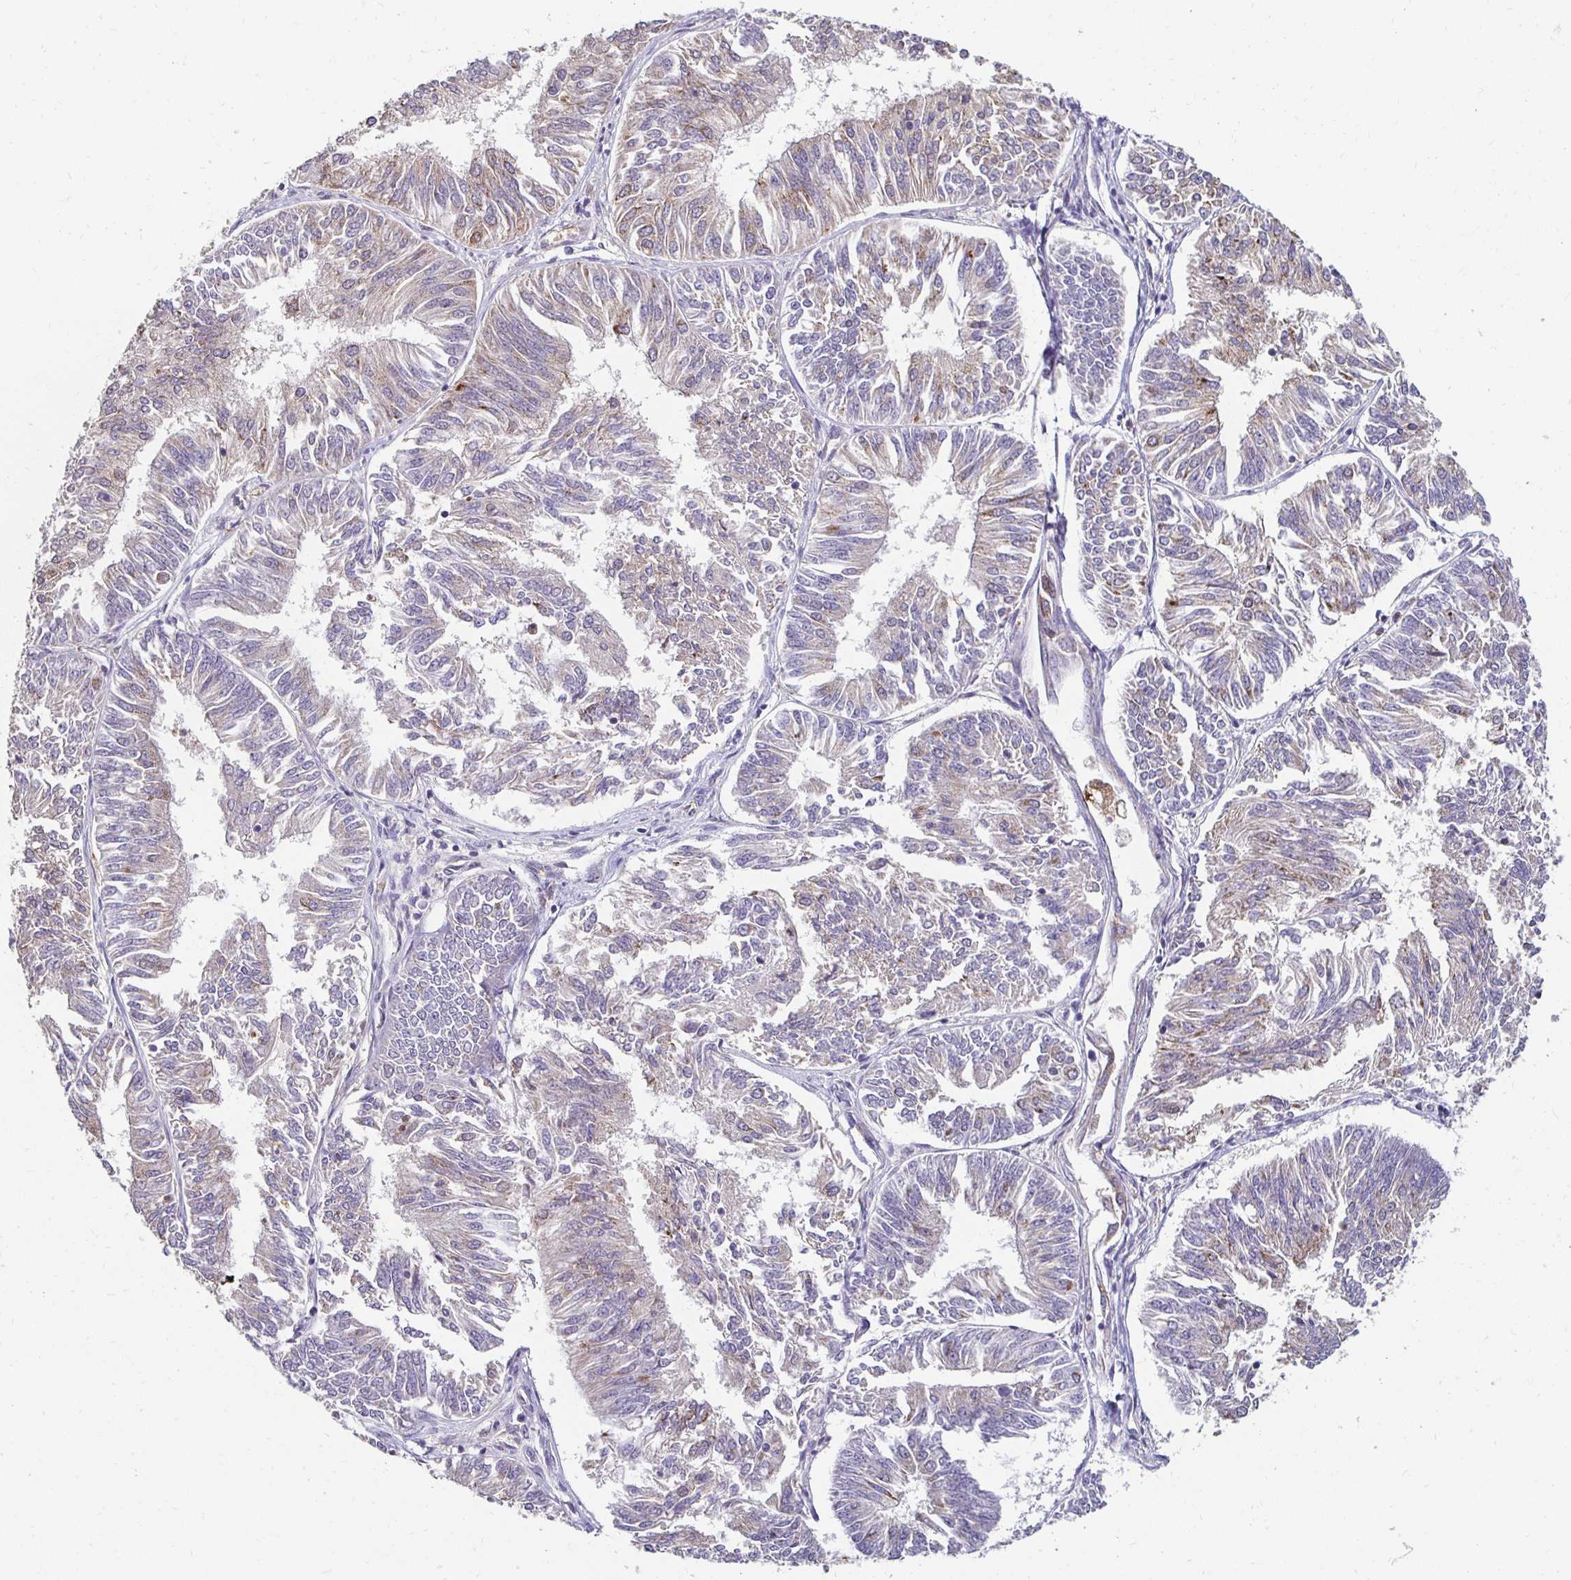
{"staining": {"intensity": "weak", "quantity": "25%-75%", "location": "cytoplasmic/membranous"}, "tissue": "endometrial cancer", "cell_type": "Tumor cells", "image_type": "cancer", "snomed": [{"axis": "morphology", "description": "Adenocarcinoma, NOS"}, {"axis": "topography", "description": "Endometrium"}], "caption": "An image of endometrial cancer (adenocarcinoma) stained for a protein exhibits weak cytoplasmic/membranous brown staining in tumor cells.", "gene": "GK2", "patient": {"sex": "female", "age": 58}}